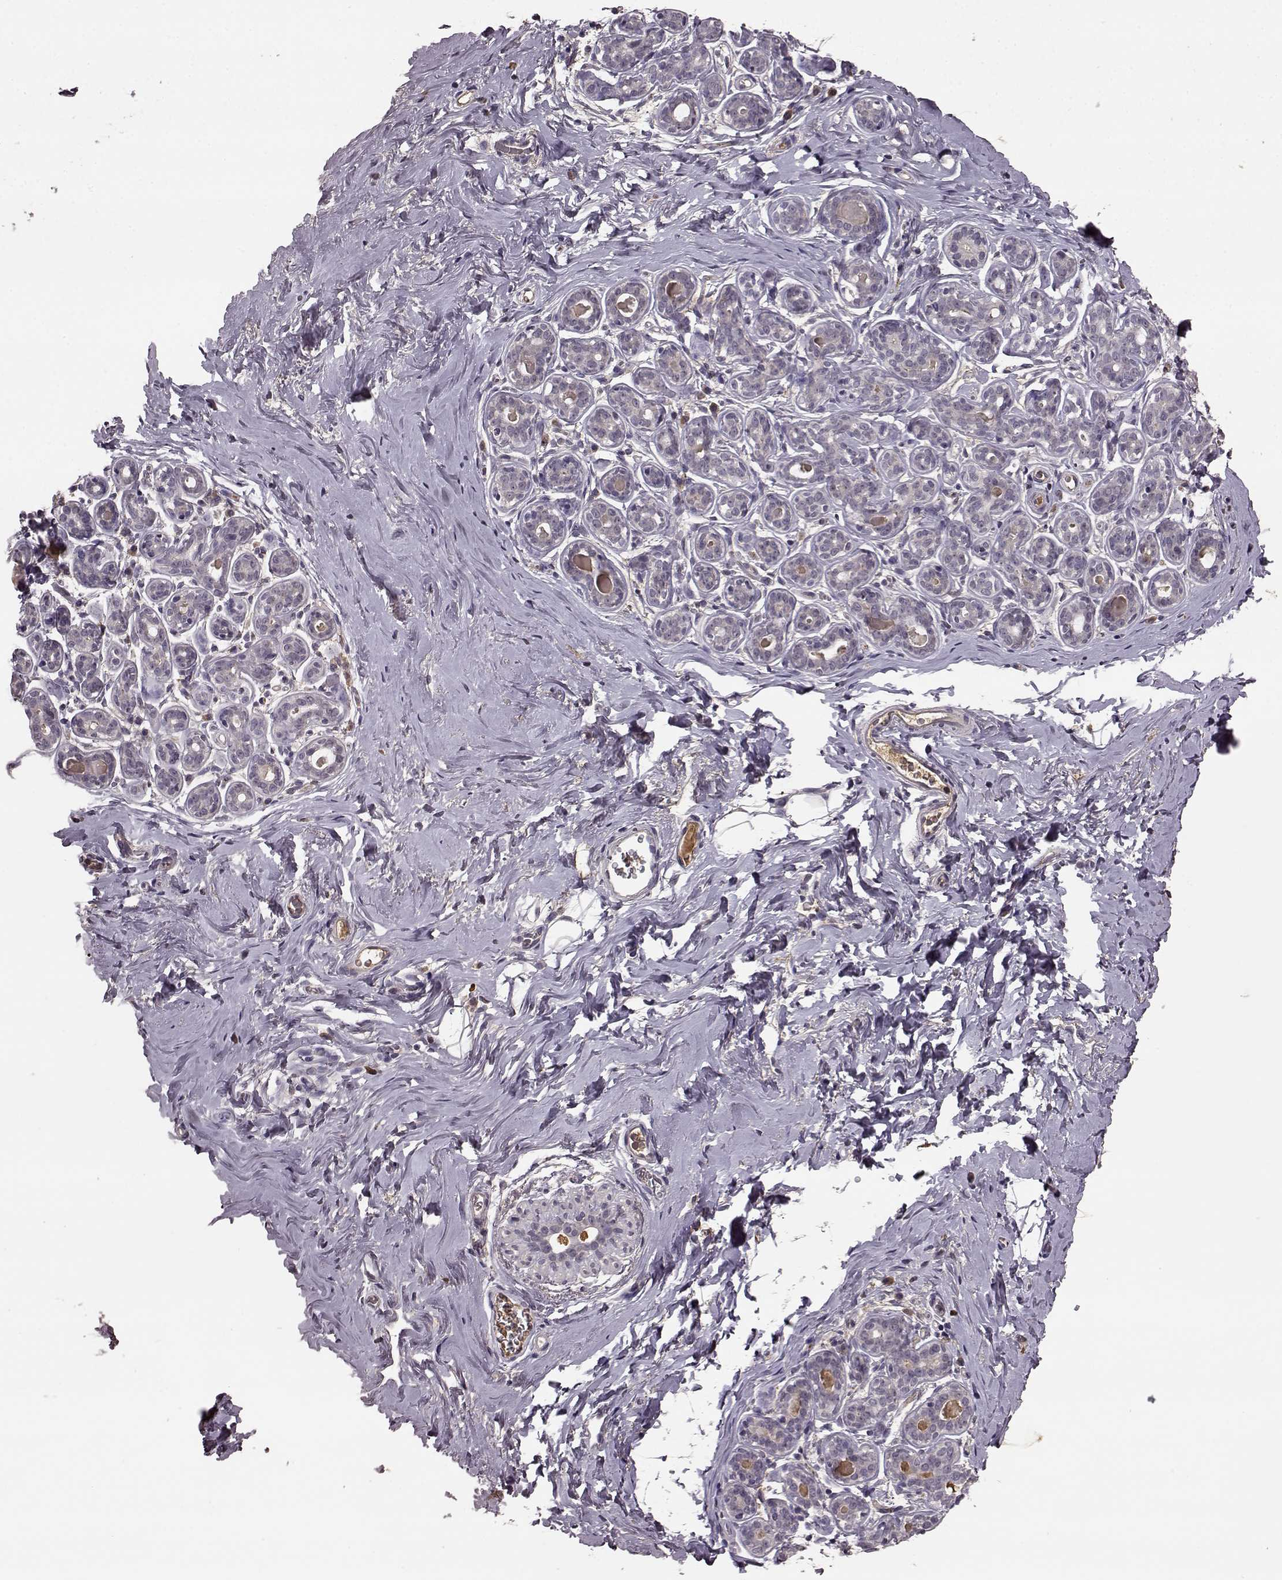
{"staining": {"intensity": "negative", "quantity": "none", "location": "none"}, "tissue": "breast", "cell_type": "Adipocytes", "image_type": "normal", "snomed": [{"axis": "morphology", "description": "Normal tissue, NOS"}, {"axis": "topography", "description": "Skin"}, {"axis": "topography", "description": "Breast"}], "caption": "High power microscopy micrograph of an IHC photomicrograph of unremarkable breast, revealing no significant positivity in adipocytes.", "gene": "NRL", "patient": {"sex": "female", "age": 43}}